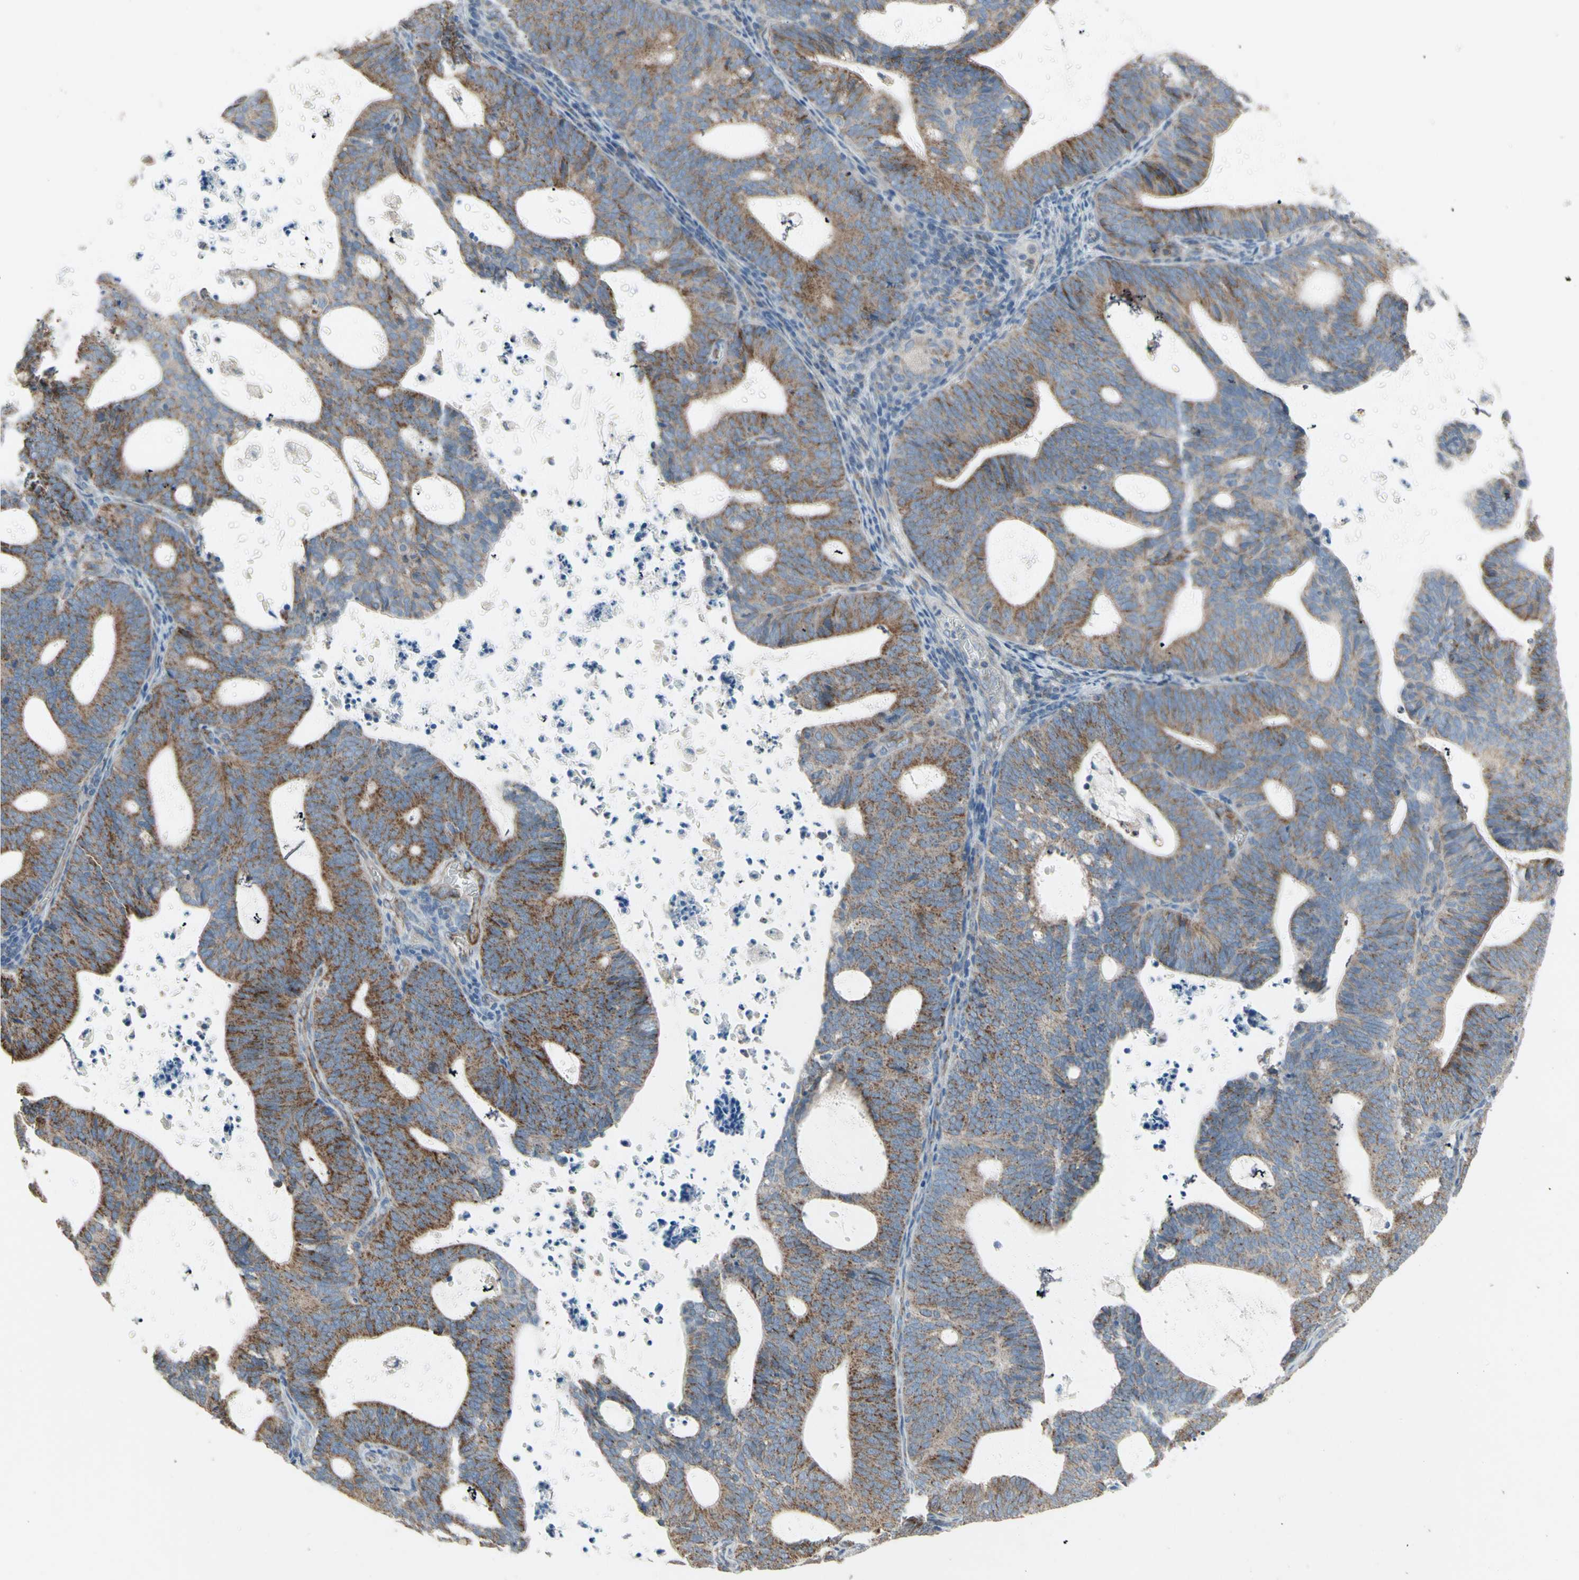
{"staining": {"intensity": "moderate", "quantity": "25%-75%", "location": "cytoplasmic/membranous"}, "tissue": "endometrial cancer", "cell_type": "Tumor cells", "image_type": "cancer", "snomed": [{"axis": "morphology", "description": "Adenocarcinoma, NOS"}, {"axis": "topography", "description": "Uterus"}], "caption": "IHC histopathology image of human endometrial adenocarcinoma stained for a protein (brown), which displays medium levels of moderate cytoplasmic/membranous staining in about 25%-75% of tumor cells.", "gene": "FAM171B", "patient": {"sex": "female", "age": 83}}